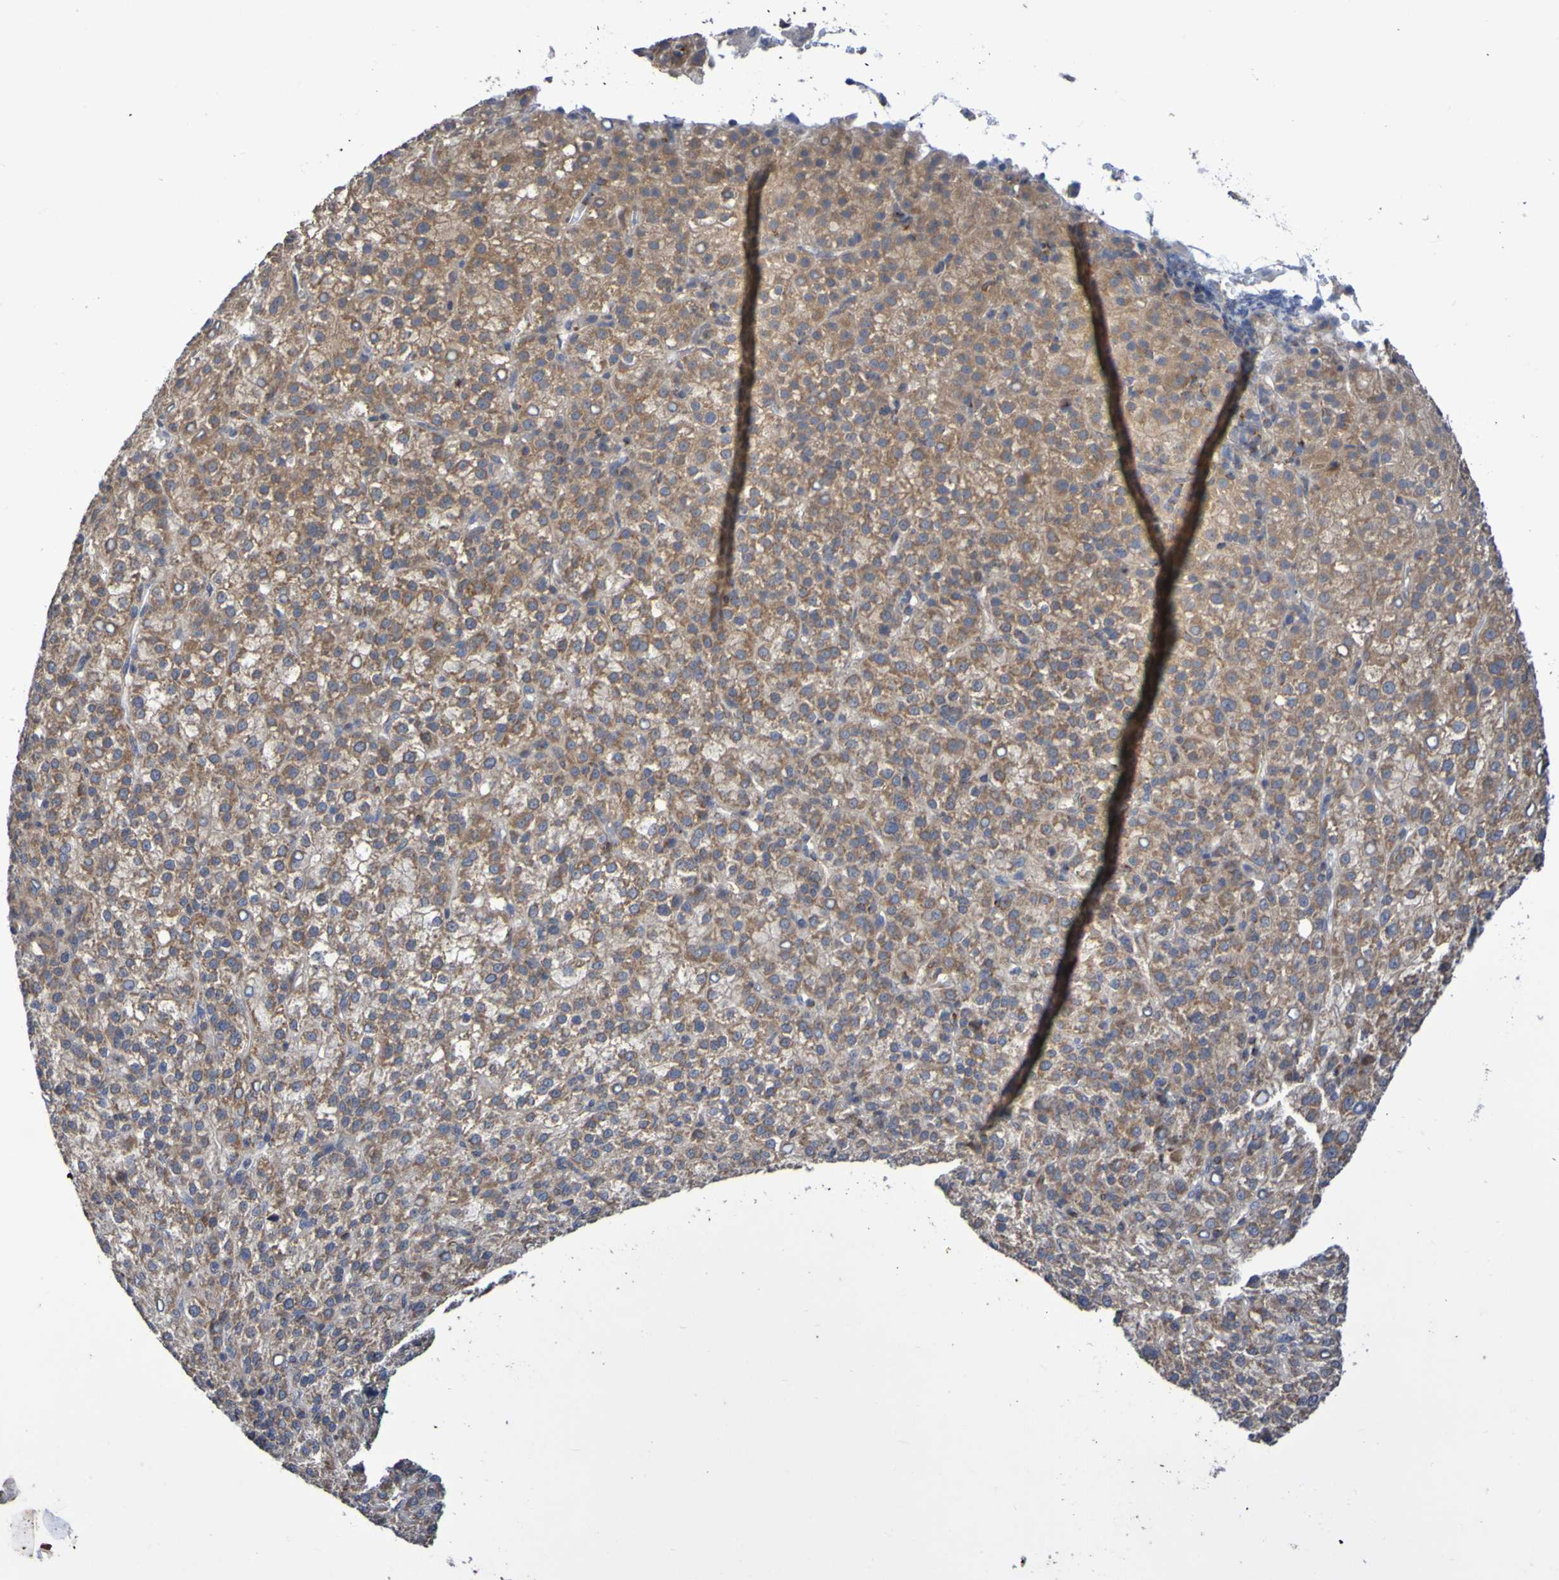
{"staining": {"intensity": "moderate", "quantity": ">75%", "location": "cytoplasmic/membranous"}, "tissue": "liver cancer", "cell_type": "Tumor cells", "image_type": "cancer", "snomed": [{"axis": "morphology", "description": "Carcinoma, Hepatocellular, NOS"}, {"axis": "topography", "description": "Liver"}], "caption": "Moderate cytoplasmic/membranous staining for a protein is seen in approximately >75% of tumor cells of liver hepatocellular carcinoma using immunohistochemistry (IHC).", "gene": "C3orf18", "patient": {"sex": "female", "age": 58}}